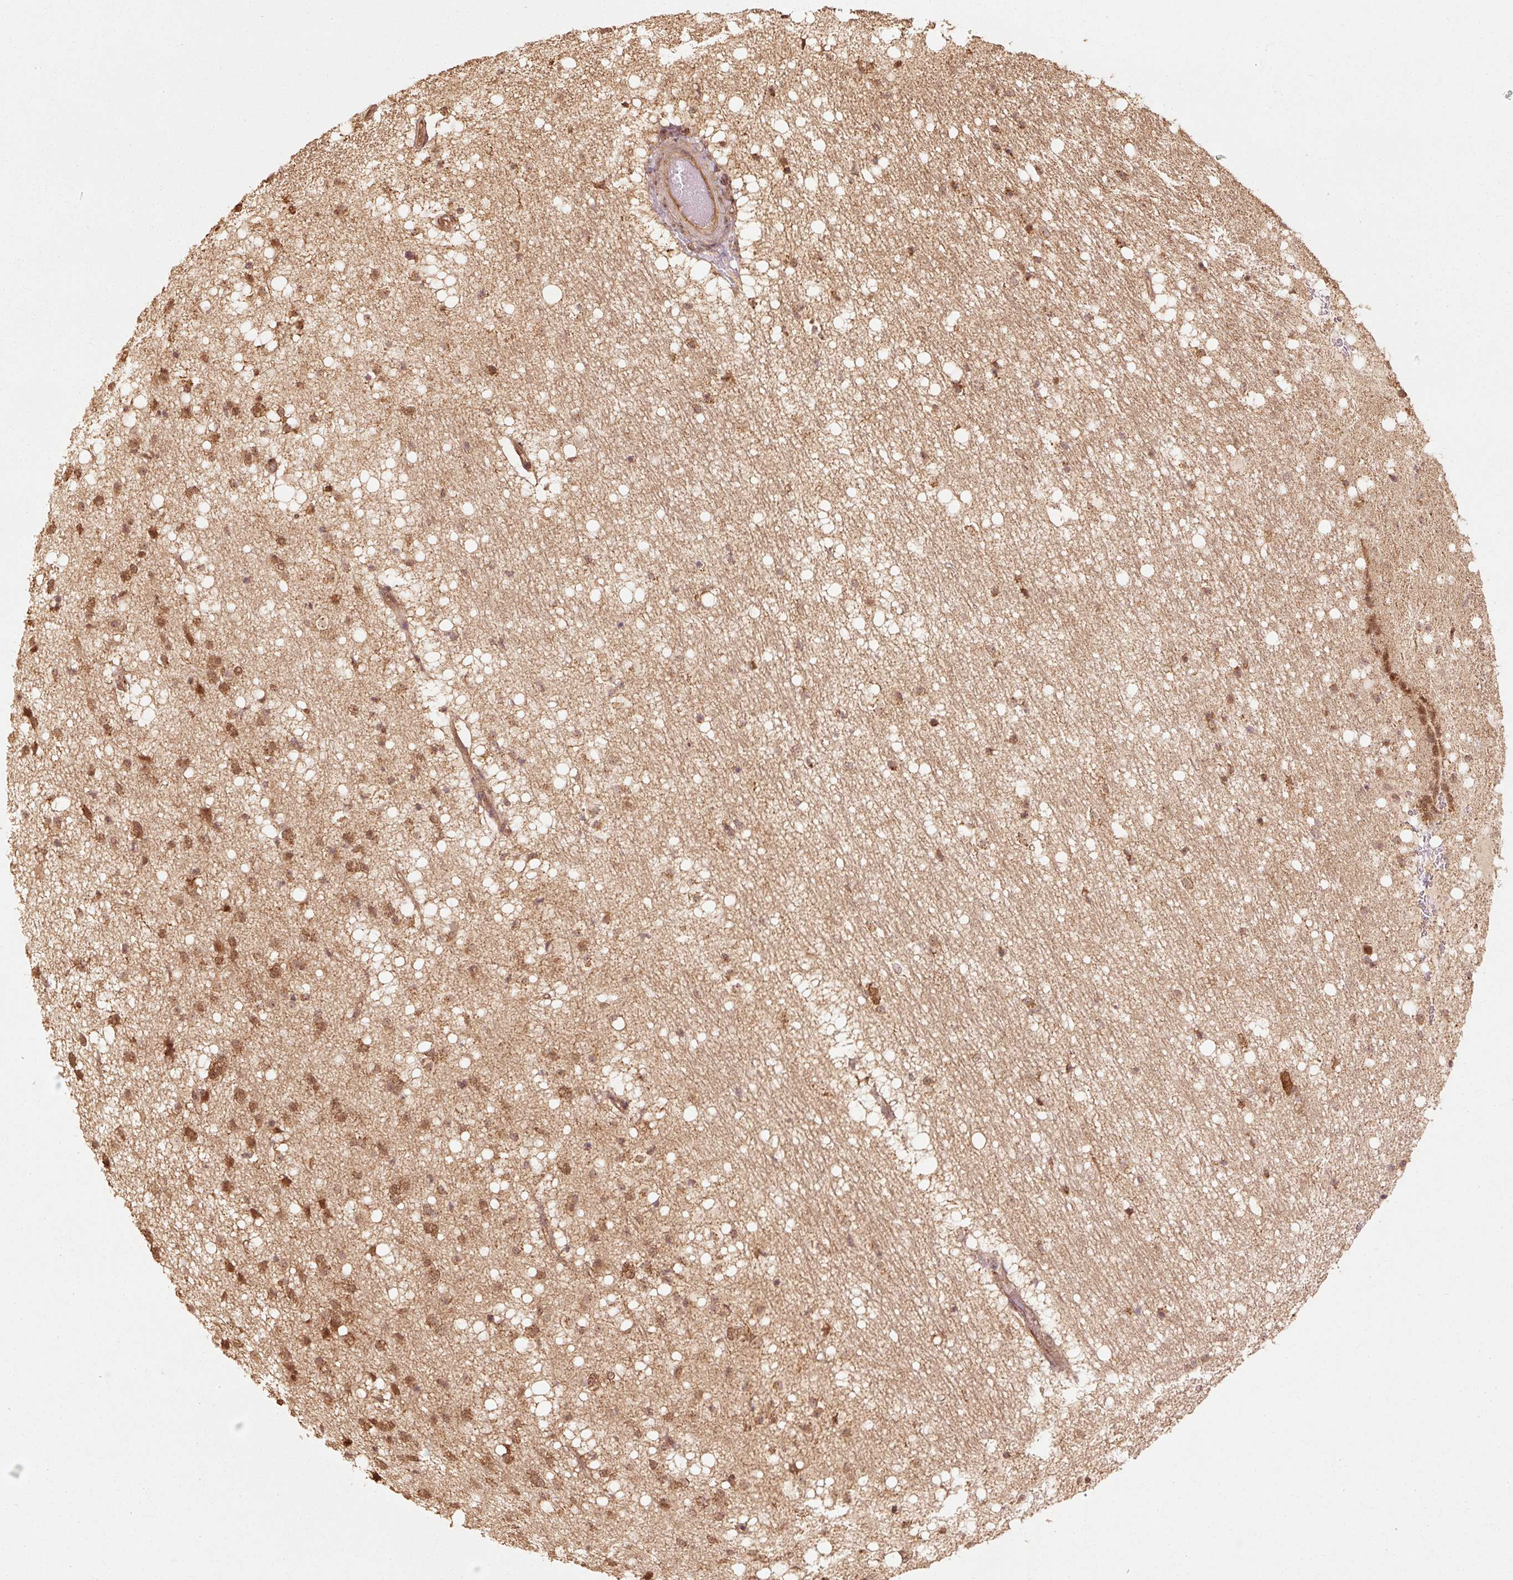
{"staining": {"intensity": "moderate", "quantity": ">75%", "location": "cytoplasmic/membranous,nuclear"}, "tissue": "caudate", "cell_type": "Glial cells", "image_type": "normal", "snomed": [{"axis": "morphology", "description": "Normal tissue, NOS"}, {"axis": "topography", "description": "Lateral ventricle wall"}], "caption": "Immunohistochemistry (IHC) (DAB (3,3'-diaminobenzidine)) staining of benign caudate displays moderate cytoplasmic/membranous,nuclear protein staining in approximately >75% of glial cells. The staining is performed using DAB brown chromogen to label protein expression. The nuclei are counter-stained blue using hematoxylin.", "gene": "MRPL16", "patient": {"sex": "male", "age": 37}}